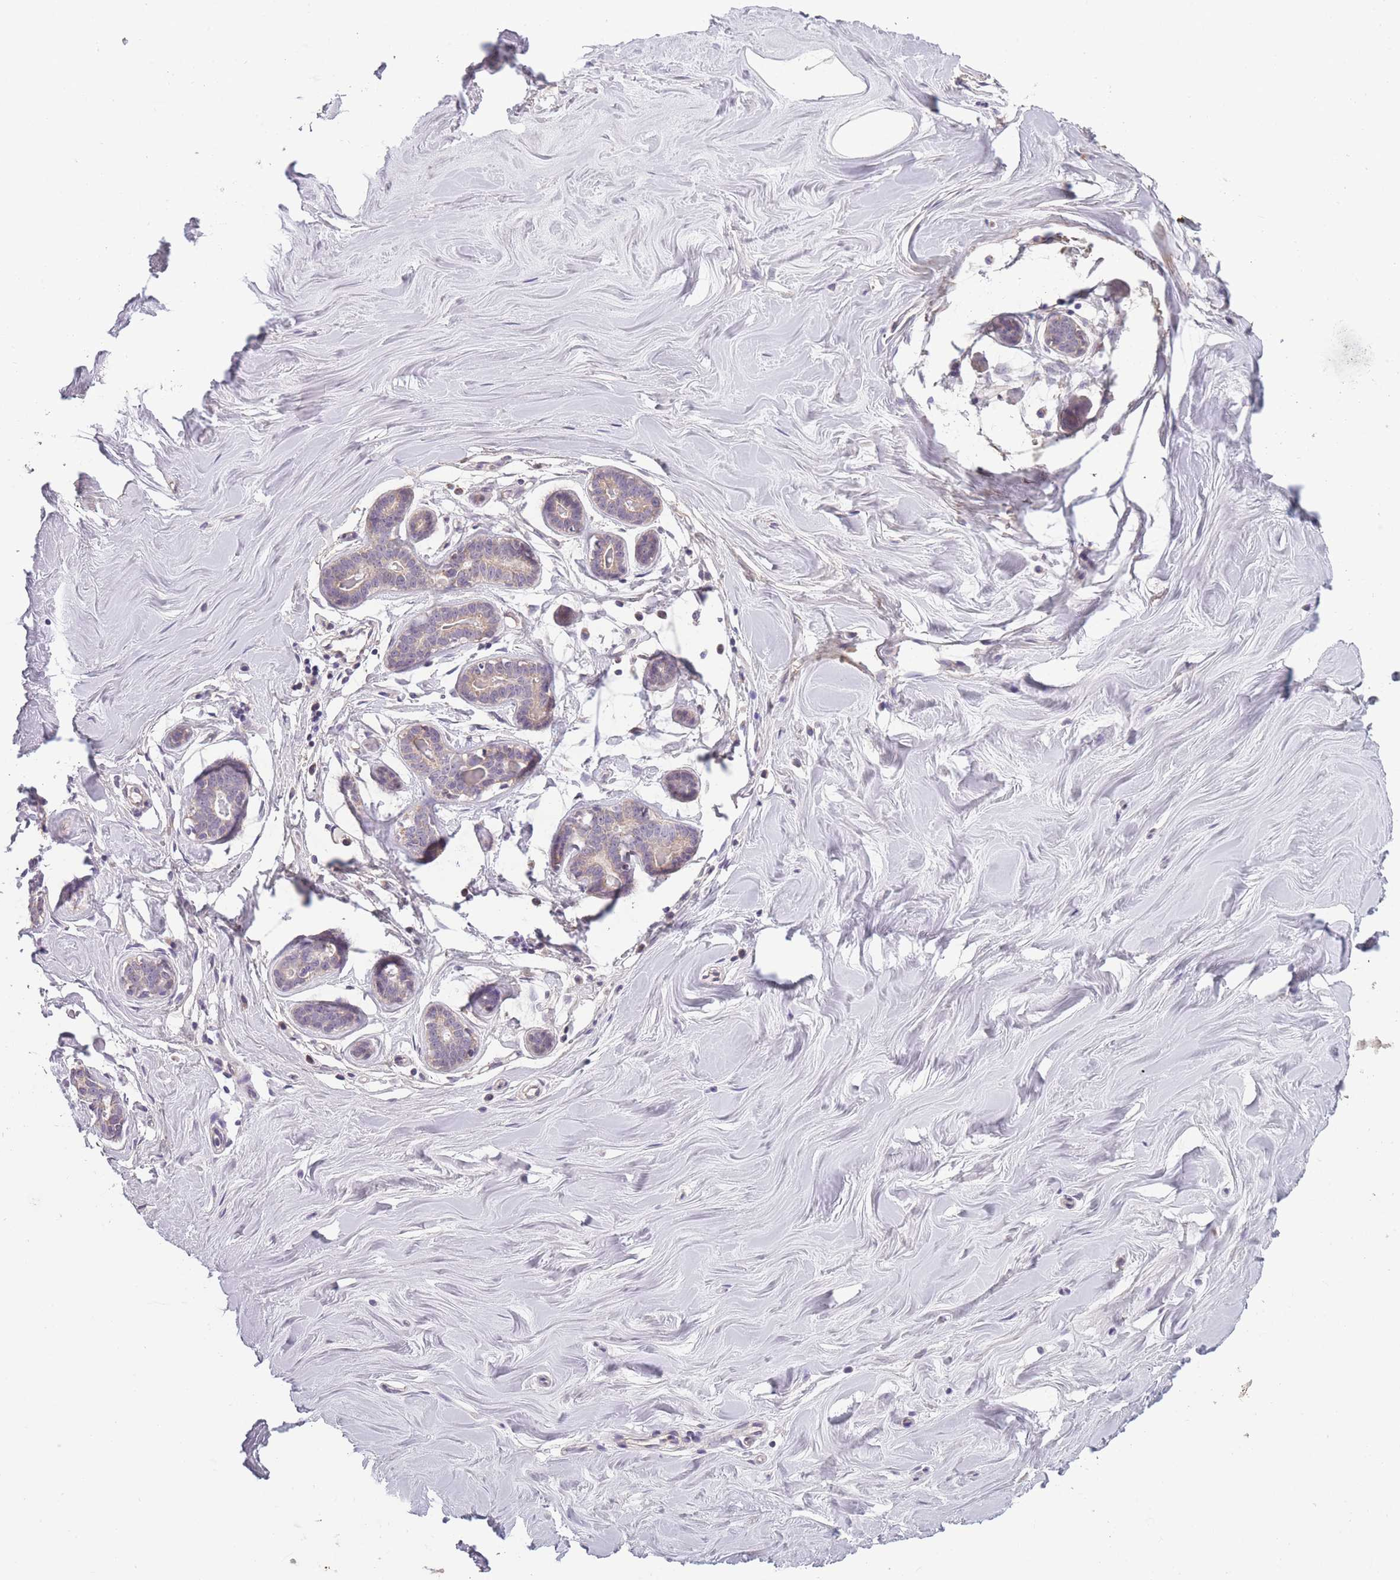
{"staining": {"intensity": "weak", "quantity": "25%-75%", "location": "cytoplasmic/membranous"}, "tissue": "breast", "cell_type": "Adipocytes", "image_type": "normal", "snomed": [{"axis": "morphology", "description": "Normal tissue, NOS"}, {"axis": "topography", "description": "Breast"}], "caption": "Immunohistochemistry (IHC) photomicrograph of normal breast stained for a protein (brown), which exhibits low levels of weak cytoplasmic/membranous positivity in about 25%-75% of adipocytes.", "gene": "MRPS18C", "patient": {"sex": "female", "age": 25}}